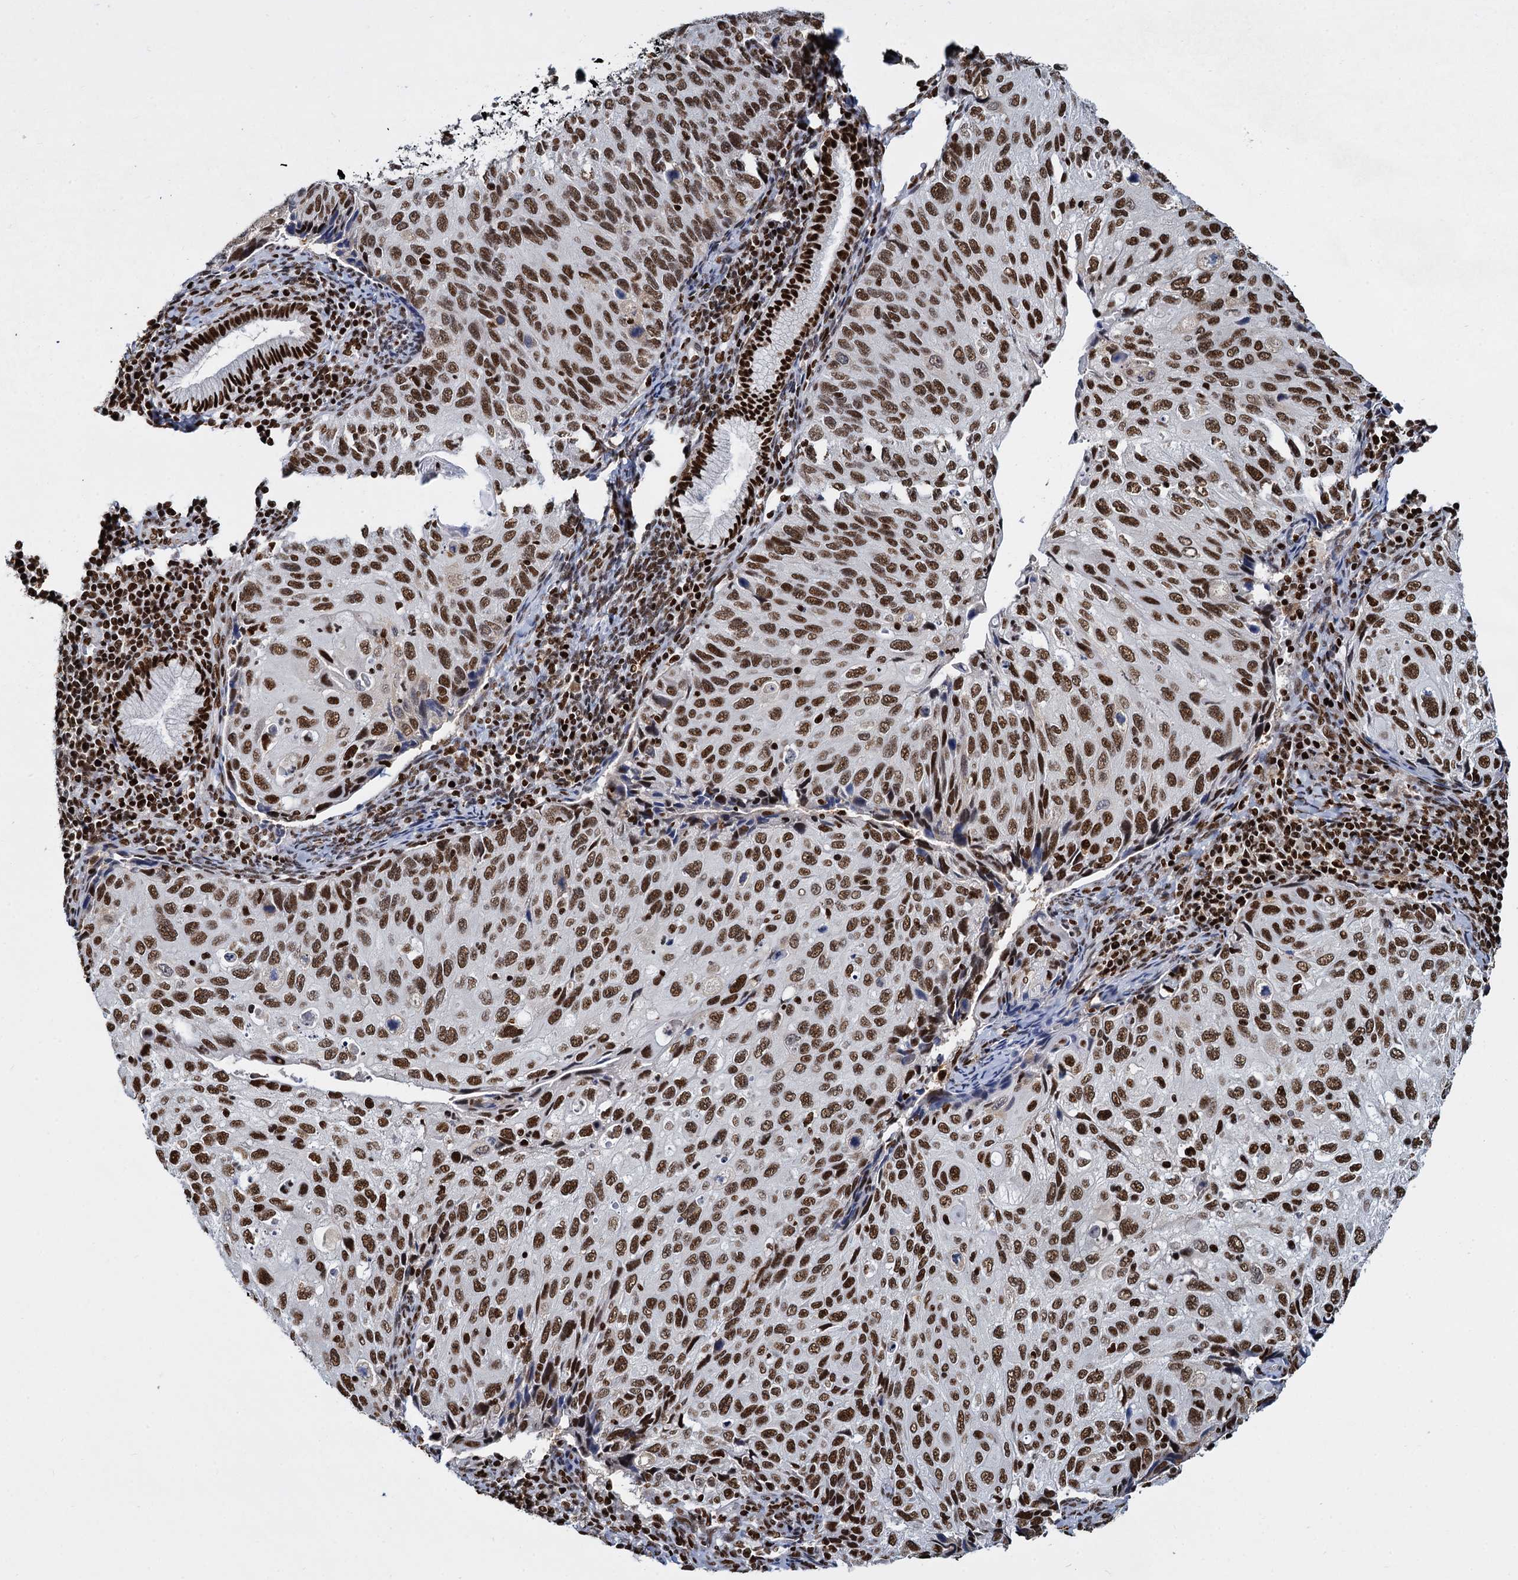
{"staining": {"intensity": "strong", "quantity": ">75%", "location": "nuclear"}, "tissue": "cervical cancer", "cell_type": "Tumor cells", "image_type": "cancer", "snomed": [{"axis": "morphology", "description": "Squamous cell carcinoma, NOS"}, {"axis": "topography", "description": "Cervix"}], "caption": "This micrograph shows immunohistochemistry (IHC) staining of cervical cancer, with high strong nuclear staining in approximately >75% of tumor cells.", "gene": "DCPS", "patient": {"sex": "female", "age": 70}}